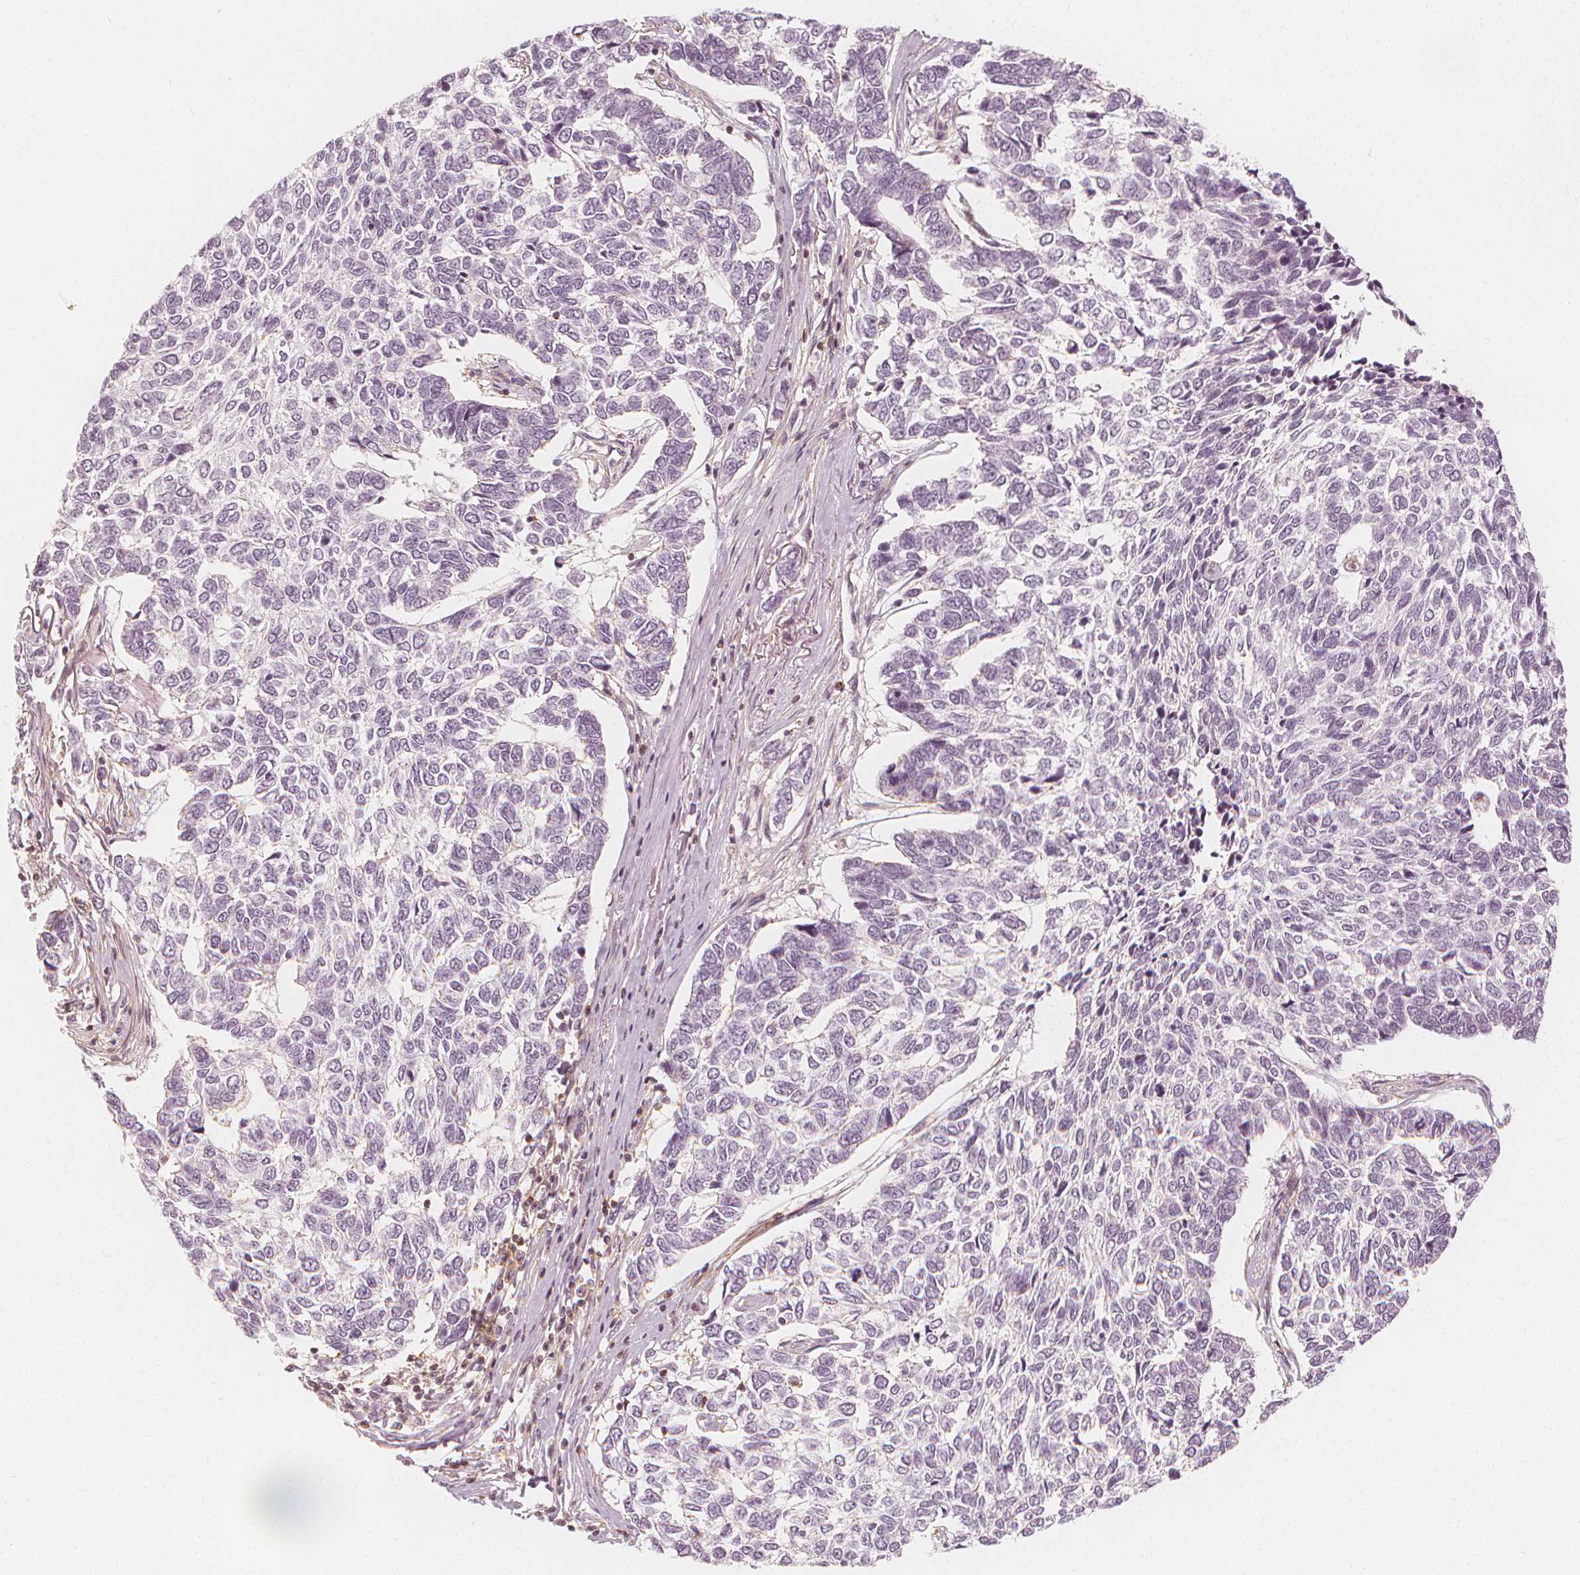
{"staining": {"intensity": "negative", "quantity": "none", "location": "none"}, "tissue": "skin cancer", "cell_type": "Tumor cells", "image_type": "cancer", "snomed": [{"axis": "morphology", "description": "Basal cell carcinoma"}, {"axis": "topography", "description": "Skin"}], "caption": "This is a micrograph of IHC staining of basal cell carcinoma (skin), which shows no staining in tumor cells.", "gene": "ARHGAP26", "patient": {"sex": "female", "age": 65}}